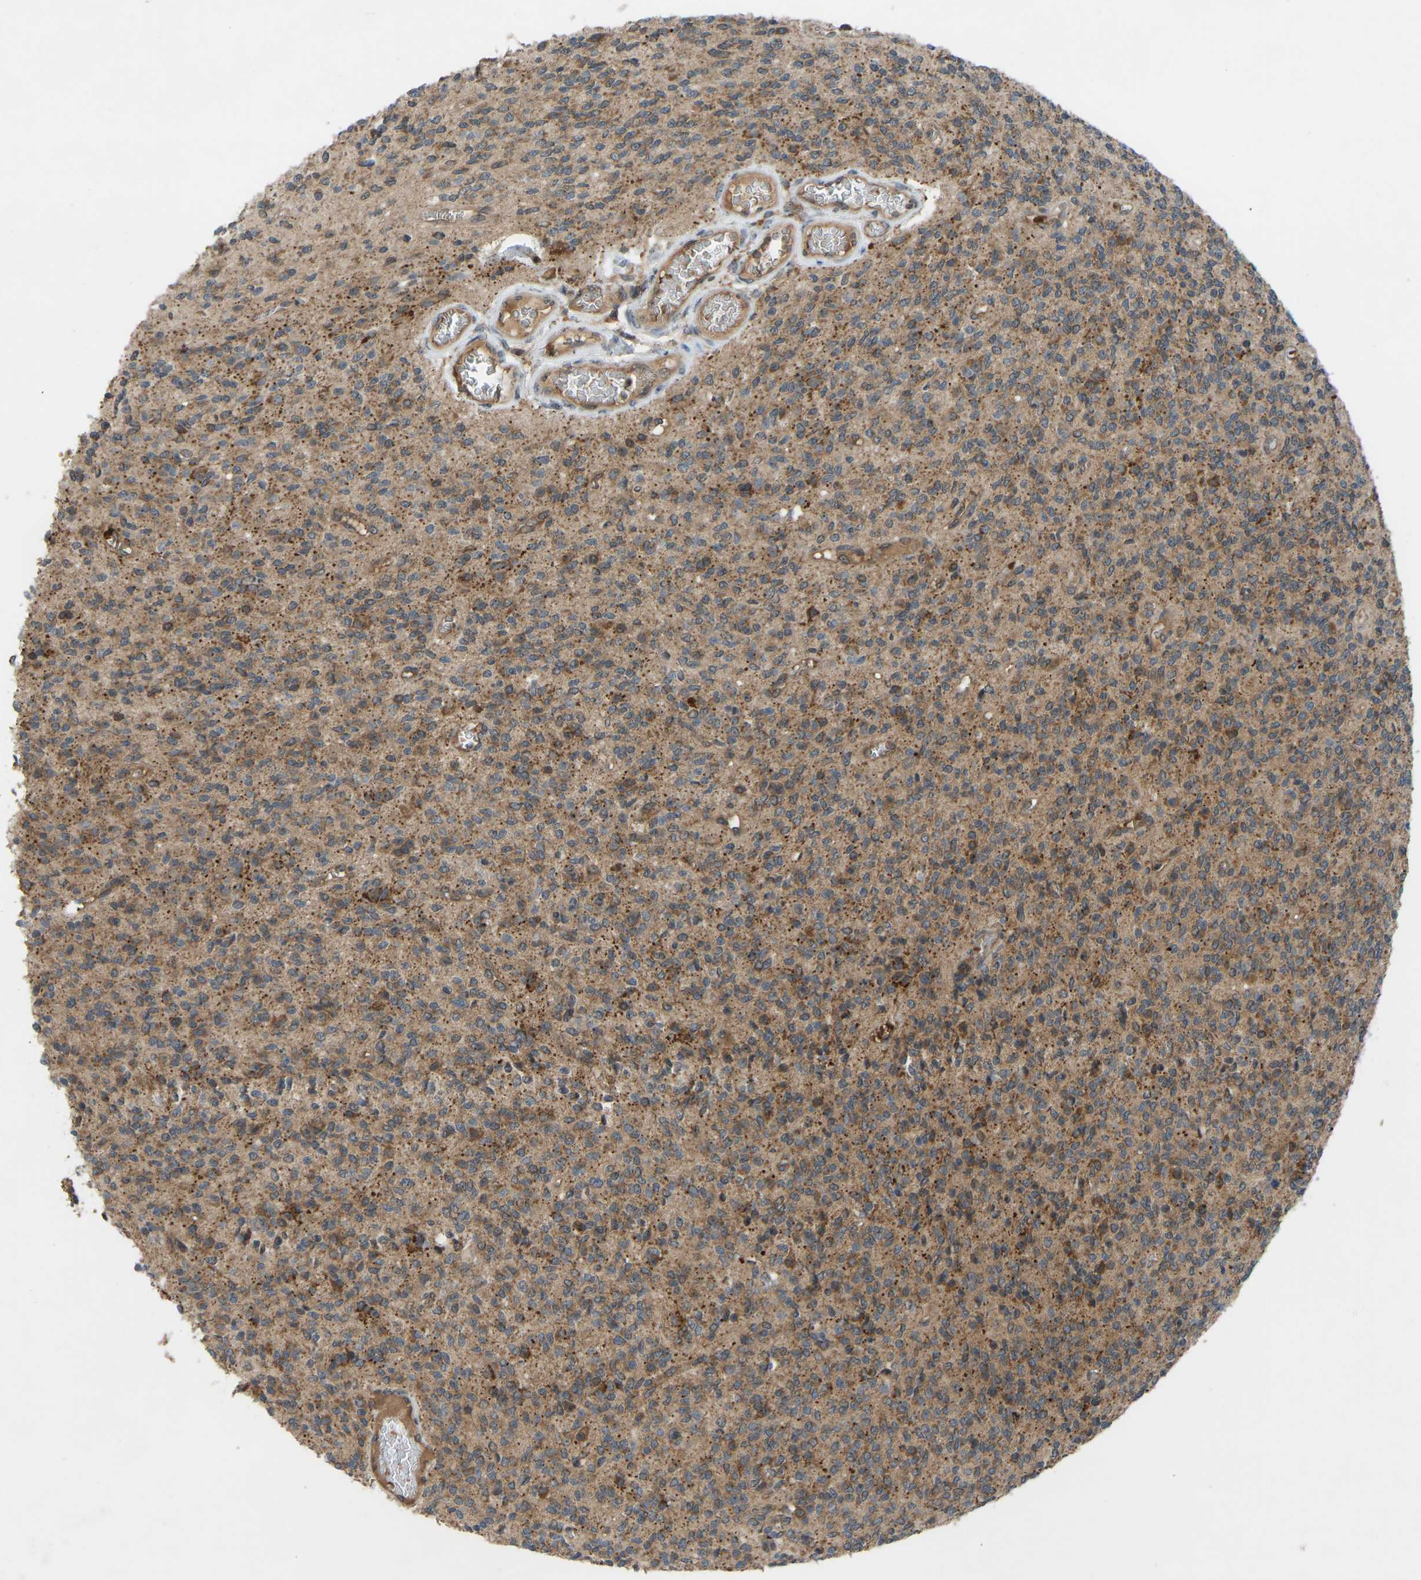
{"staining": {"intensity": "moderate", "quantity": ">75%", "location": "cytoplasmic/membranous"}, "tissue": "glioma", "cell_type": "Tumor cells", "image_type": "cancer", "snomed": [{"axis": "morphology", "description": "Glioma, malignant, High grade"}, {"axis": "topography", "description": "Brain"}], "caption": "DAB (3,3'-diaminobenzidine) immunohistochemical staining of human glioma exhibits moderate cytoplasmic/membranous protein staining in about >75% of tumor cells.", "gene": "ZNF71", "patient": {"sex": "male", "age": 34}}